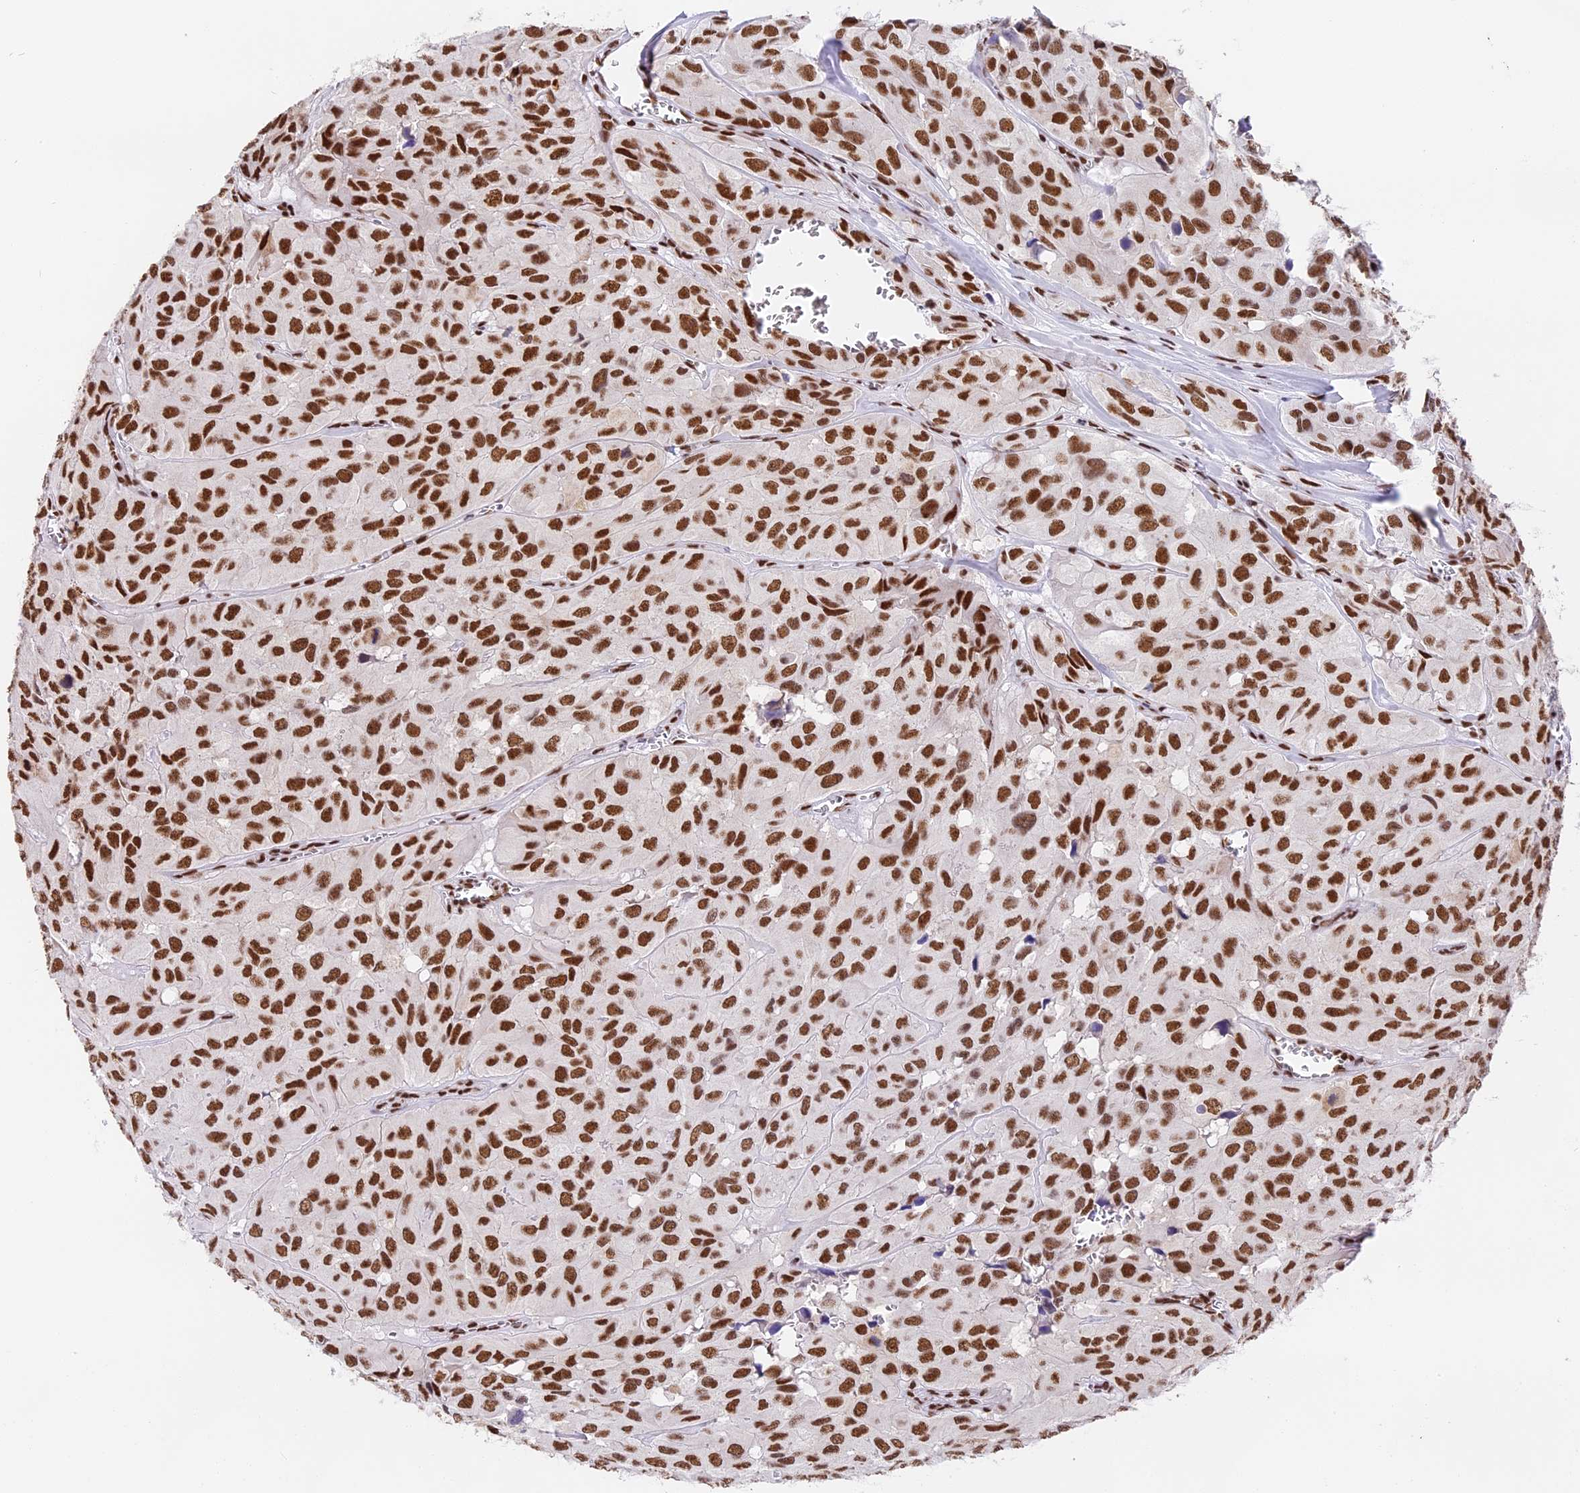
{"staining": {"intensity": "strong", "quantity": ">75%", "location": "nuclear"}, "tissue": "head and neck cancer", "cell_type": "Tumor cells", "image_type": "cancer", "snomed": [{"axis": "morphology", "description": "Adenocarcinoma, NOS"}, {"axis": "topography", "description": "Salivary gland, NOS"}, {"axis": "topography", "description": "Head-Neck"}], "caption": "Brown immunohistochemical staining in adenocarcinoma (head and neck) reveals strong nuclear positivity in about >75% of tumor cells.", "gene": "SBNO1", "patient": {"sex": "female", "age": 76}}